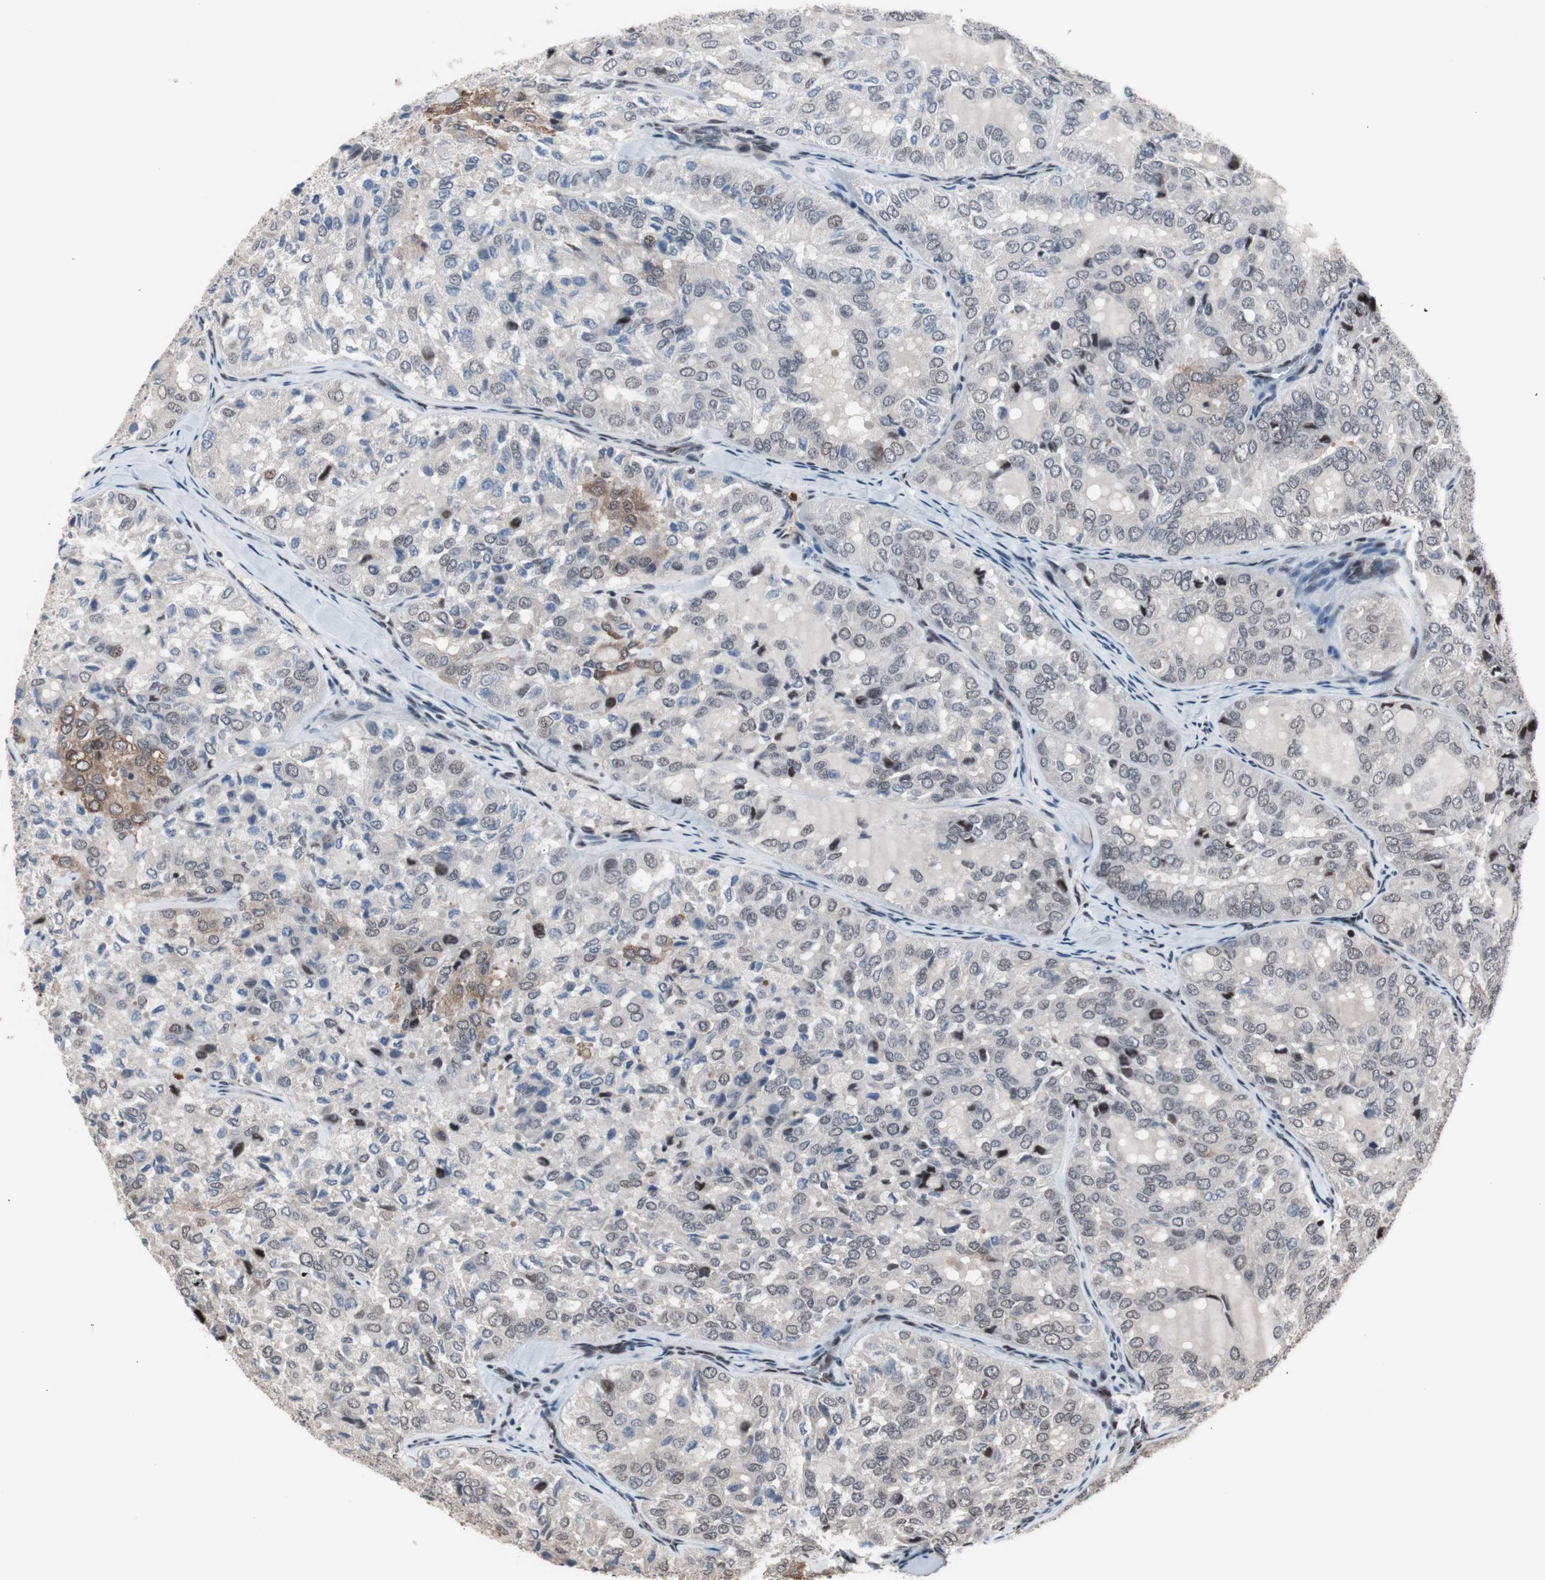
{"staining": {"intensity": "moderate", "quantity": "<25%", "location": "cytoplasmic/membranous,nuclear"}, "tissue": "thyroid cancer", "cell_type": "Tumor cells", "image_type": "cancer", "snomed": [{"axis": "morphology", "description": "Follicular adenoma carcinoma, NOS"}, {"axis": "topography", "description": "Thyroid gland"}], "caption": "A low amount of moderate cytoplasmic/membranous and nuclear expression is appreciated in about <25% of tumor cells in thyroid follicular adenoma carcinoma tissue.", "gene": "POGZ", "patient": {"sex": "male", "age": 75}}